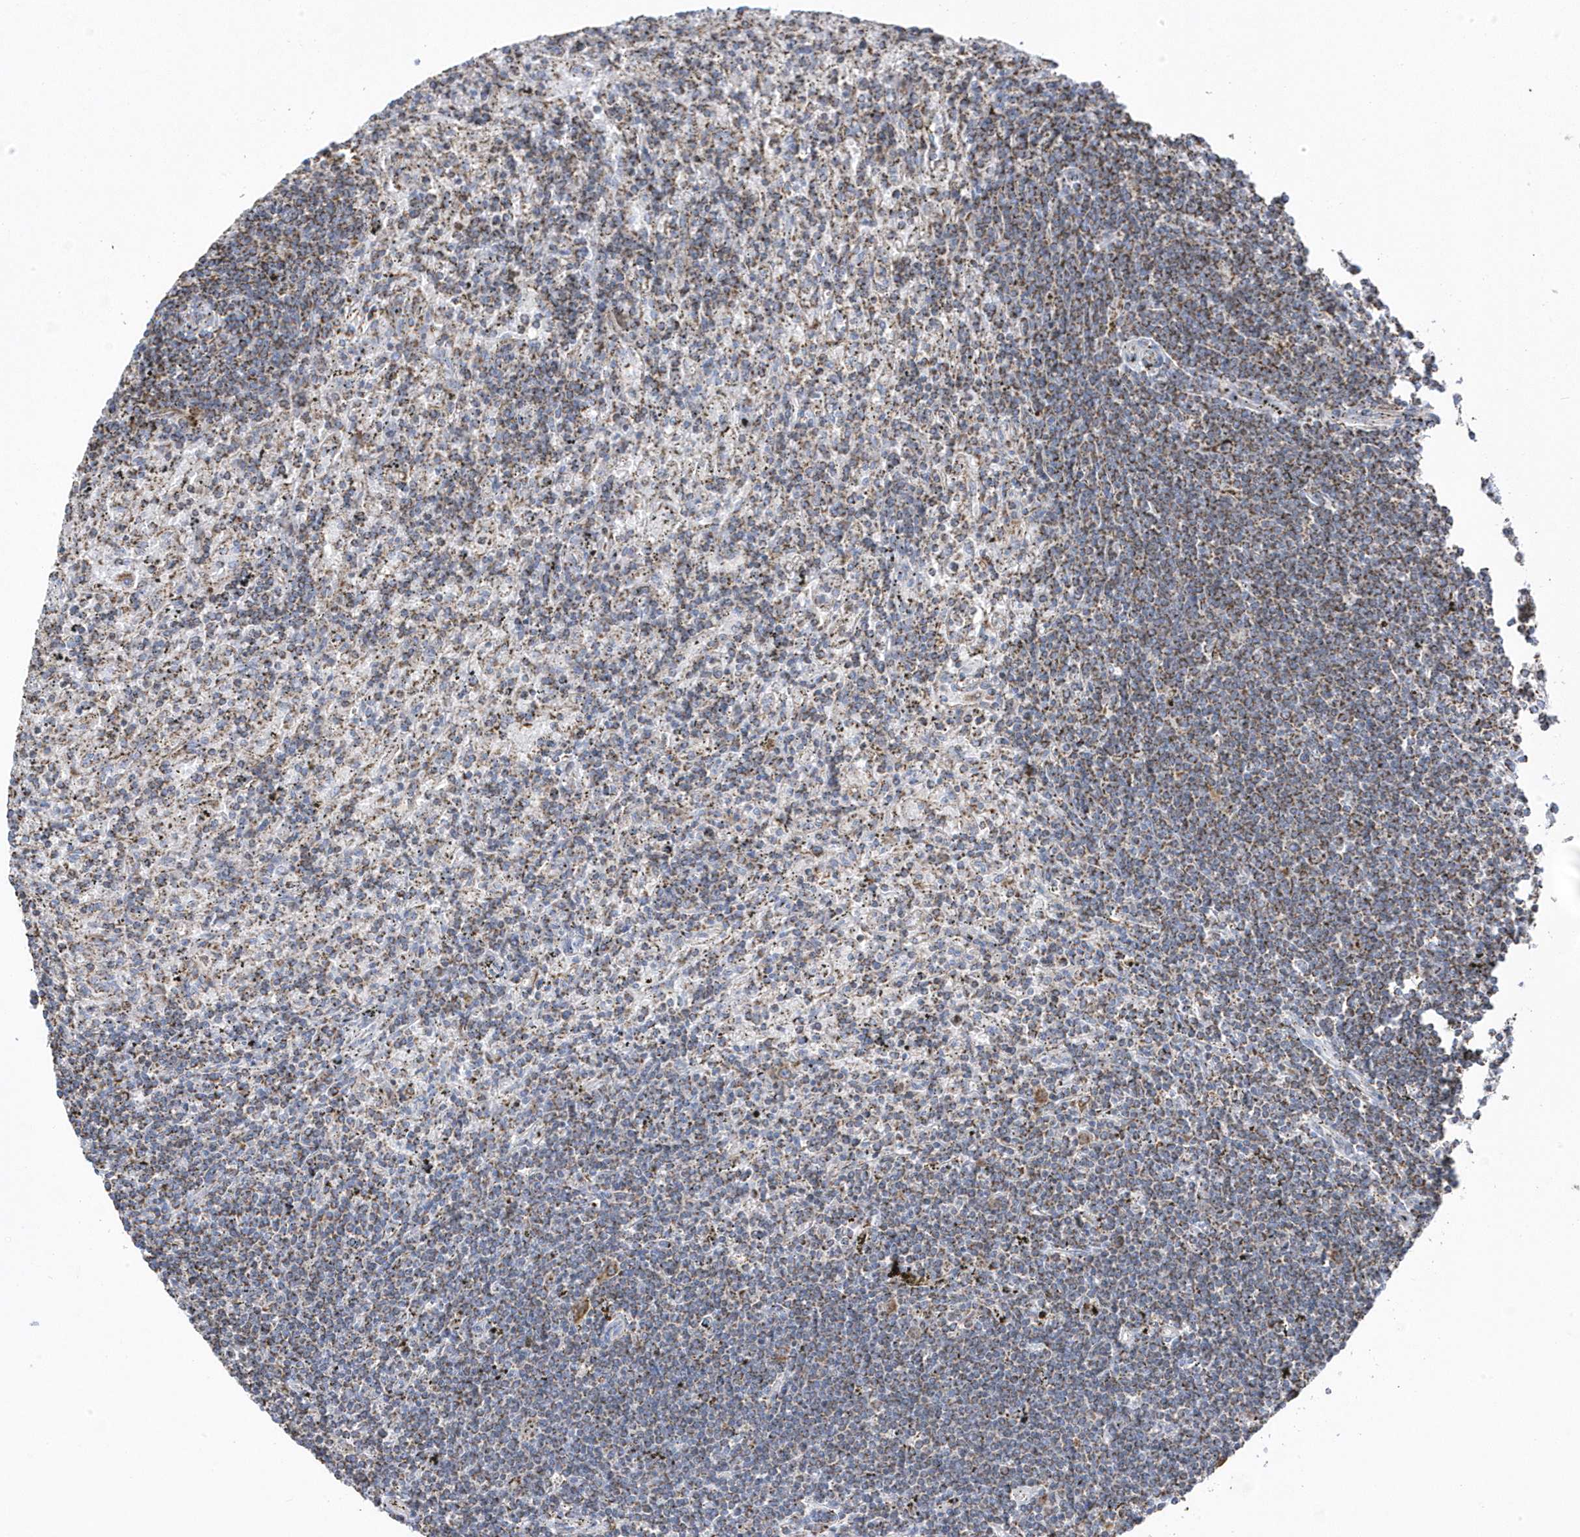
{"staining": {"intensity": "weak", "quantity": ">75%", "location": "cytoplasmic/membranous"}, "tissue": "lymphoma", "cell_type": "Tumor cells", "image_type": "cancer", "snomed": [{"axis": "morphology", "description": "Malignant lymphoma, non-Hodgkin's type, Low grade"}, {"axis": "topography", "description": "Spleen"}], "caption": "A brown stain highlights weak cytoplasmic/membranous expression of a protein in lymphoma tumor cells. (DAB (3,3'-diaminobenzidine) IHC, brown staining for protein, blue staining for nuclei).", "gene": "GTPBP8", "patient": {"sex": "male", "age": 76}}